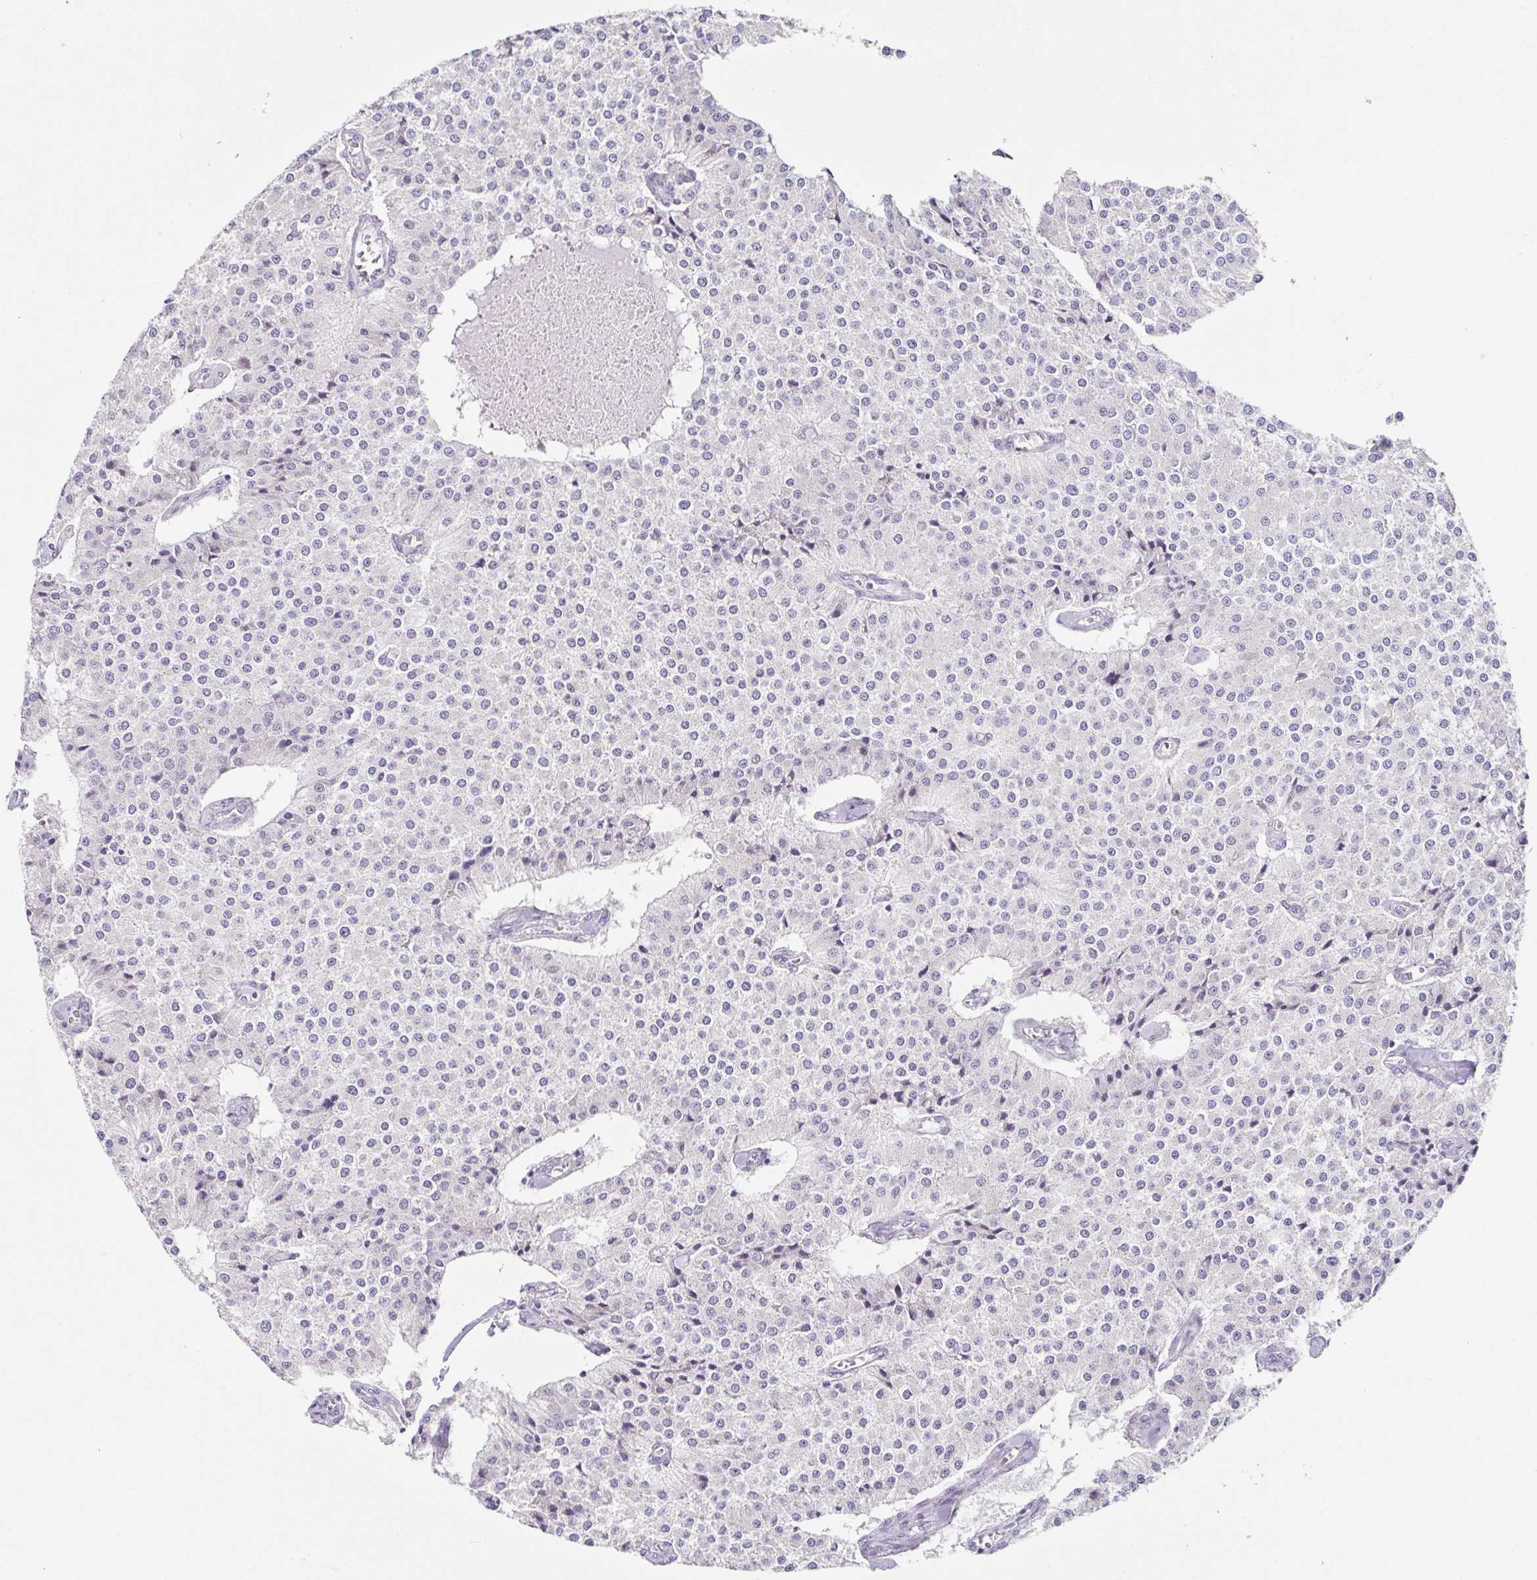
{"staining": {"intensity": "negative", "quantity": "none", "location": "none"}, "tissue": "carcinoid", "cell_type": "Tumor cells", "image_type": "cancer", "snomed": [{"axis": "morphology", "description": "Carcinoid, malignant, NOS"}, {"axis": "topography", "description": "Colon"}], "caption": "There is no significant positivity in tumor cells of malignant carcinoid.", "gene": "DCAF17", "patient": {"sex": "female", "age": 52}}